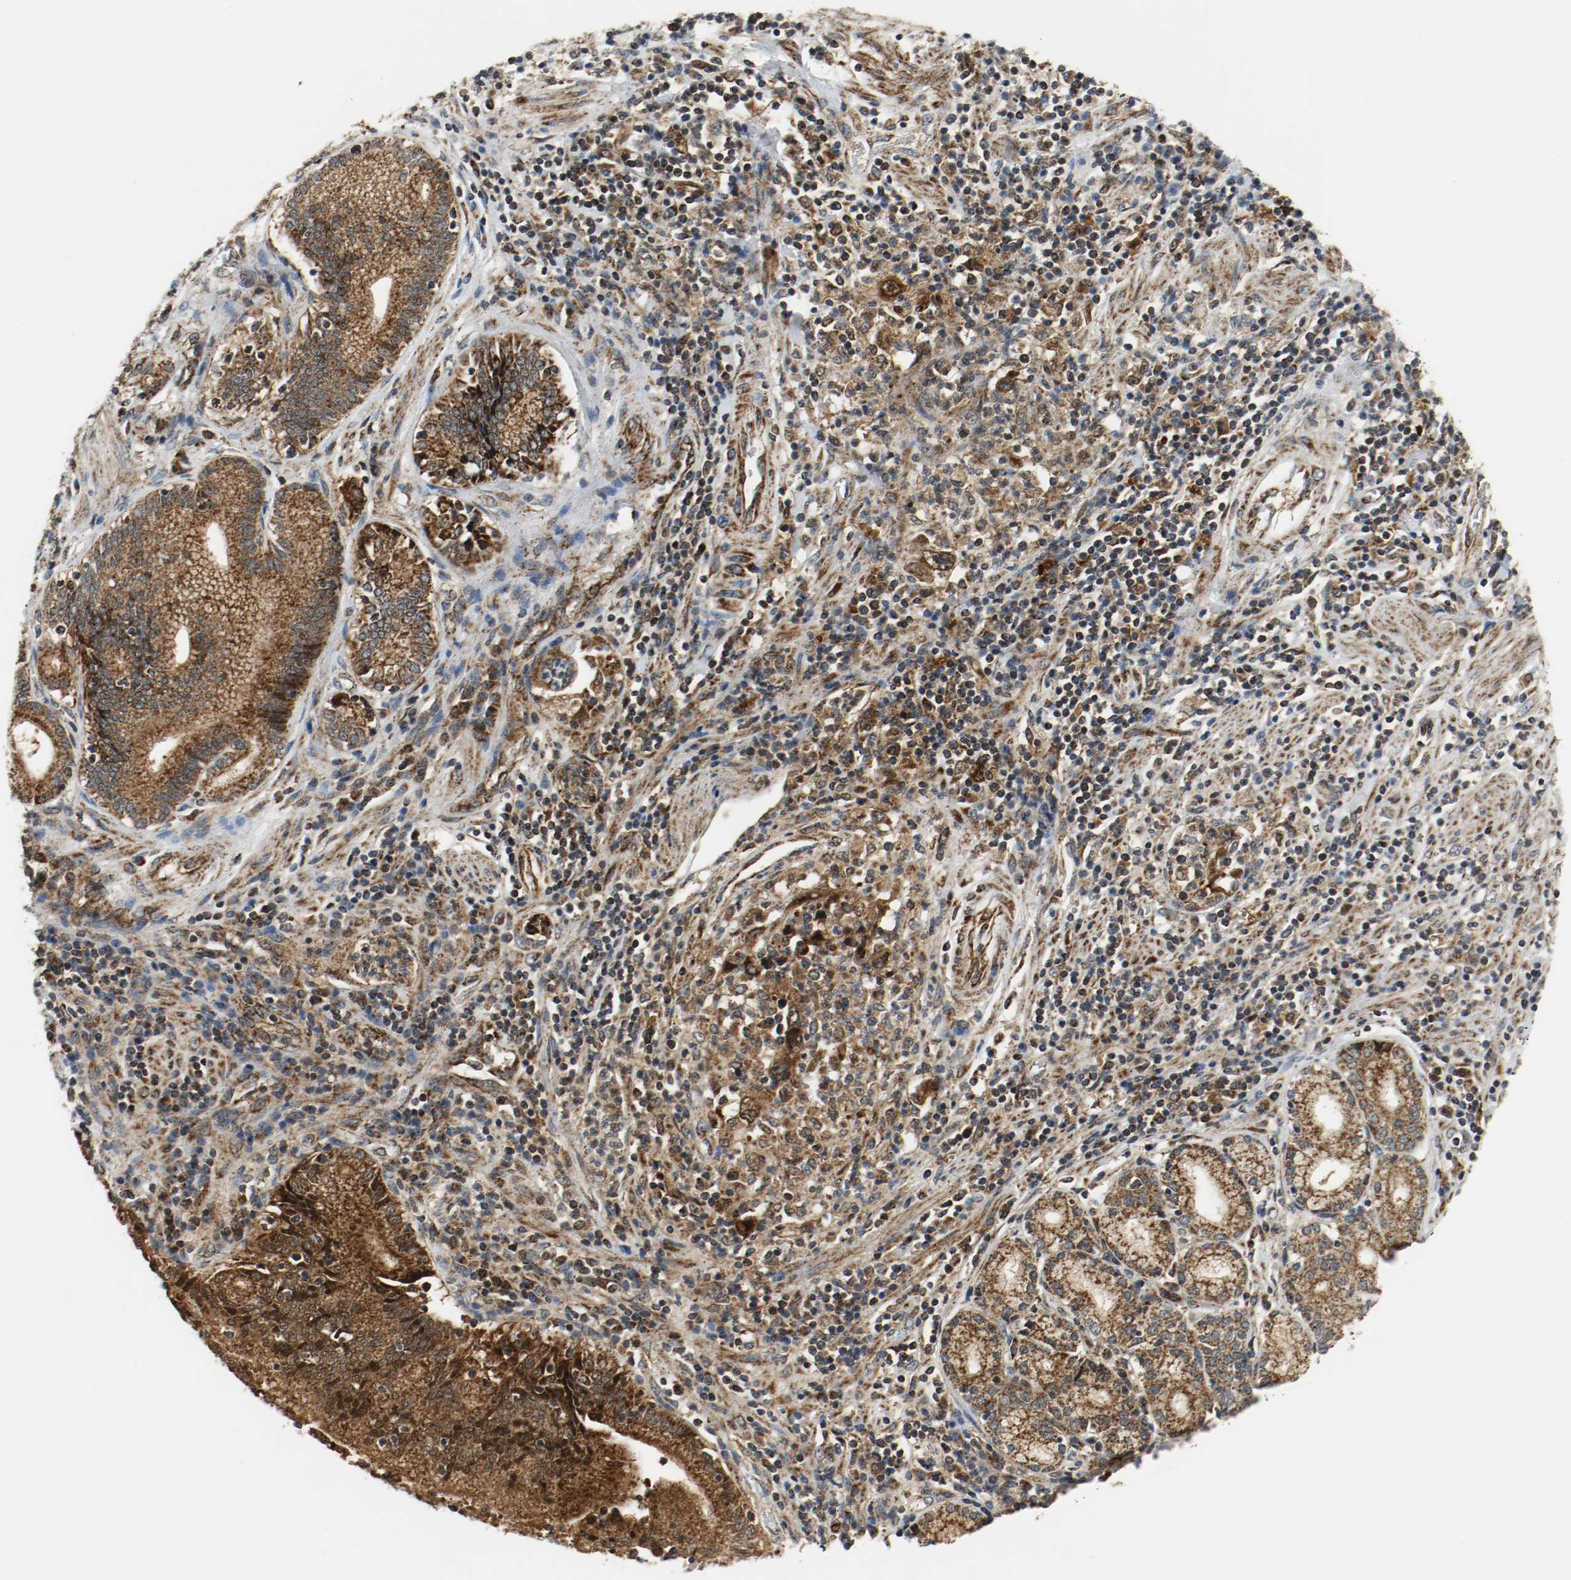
{"staining": {"intensity": "strong", "quantity": ">75%", "location": "cytoplasmic/membranous"}, "tissue": "pancreatic cancer", "cell_type": "Tumor cells", "image_type": "cancer", "snomed": [{"axis": "morphology", "description": "Adenocarcinoma, NOS"}, {"axis": "topography", "description": "Pancreas"}], "caption": "Brown immunohistochemical staining in human pancreatic cancer displays strong cytoplasmic/membranous expression in approximately >75% of tumor cells.", "gene": "TXNRD1", "patient": {"sex": "female", "age": 48}}